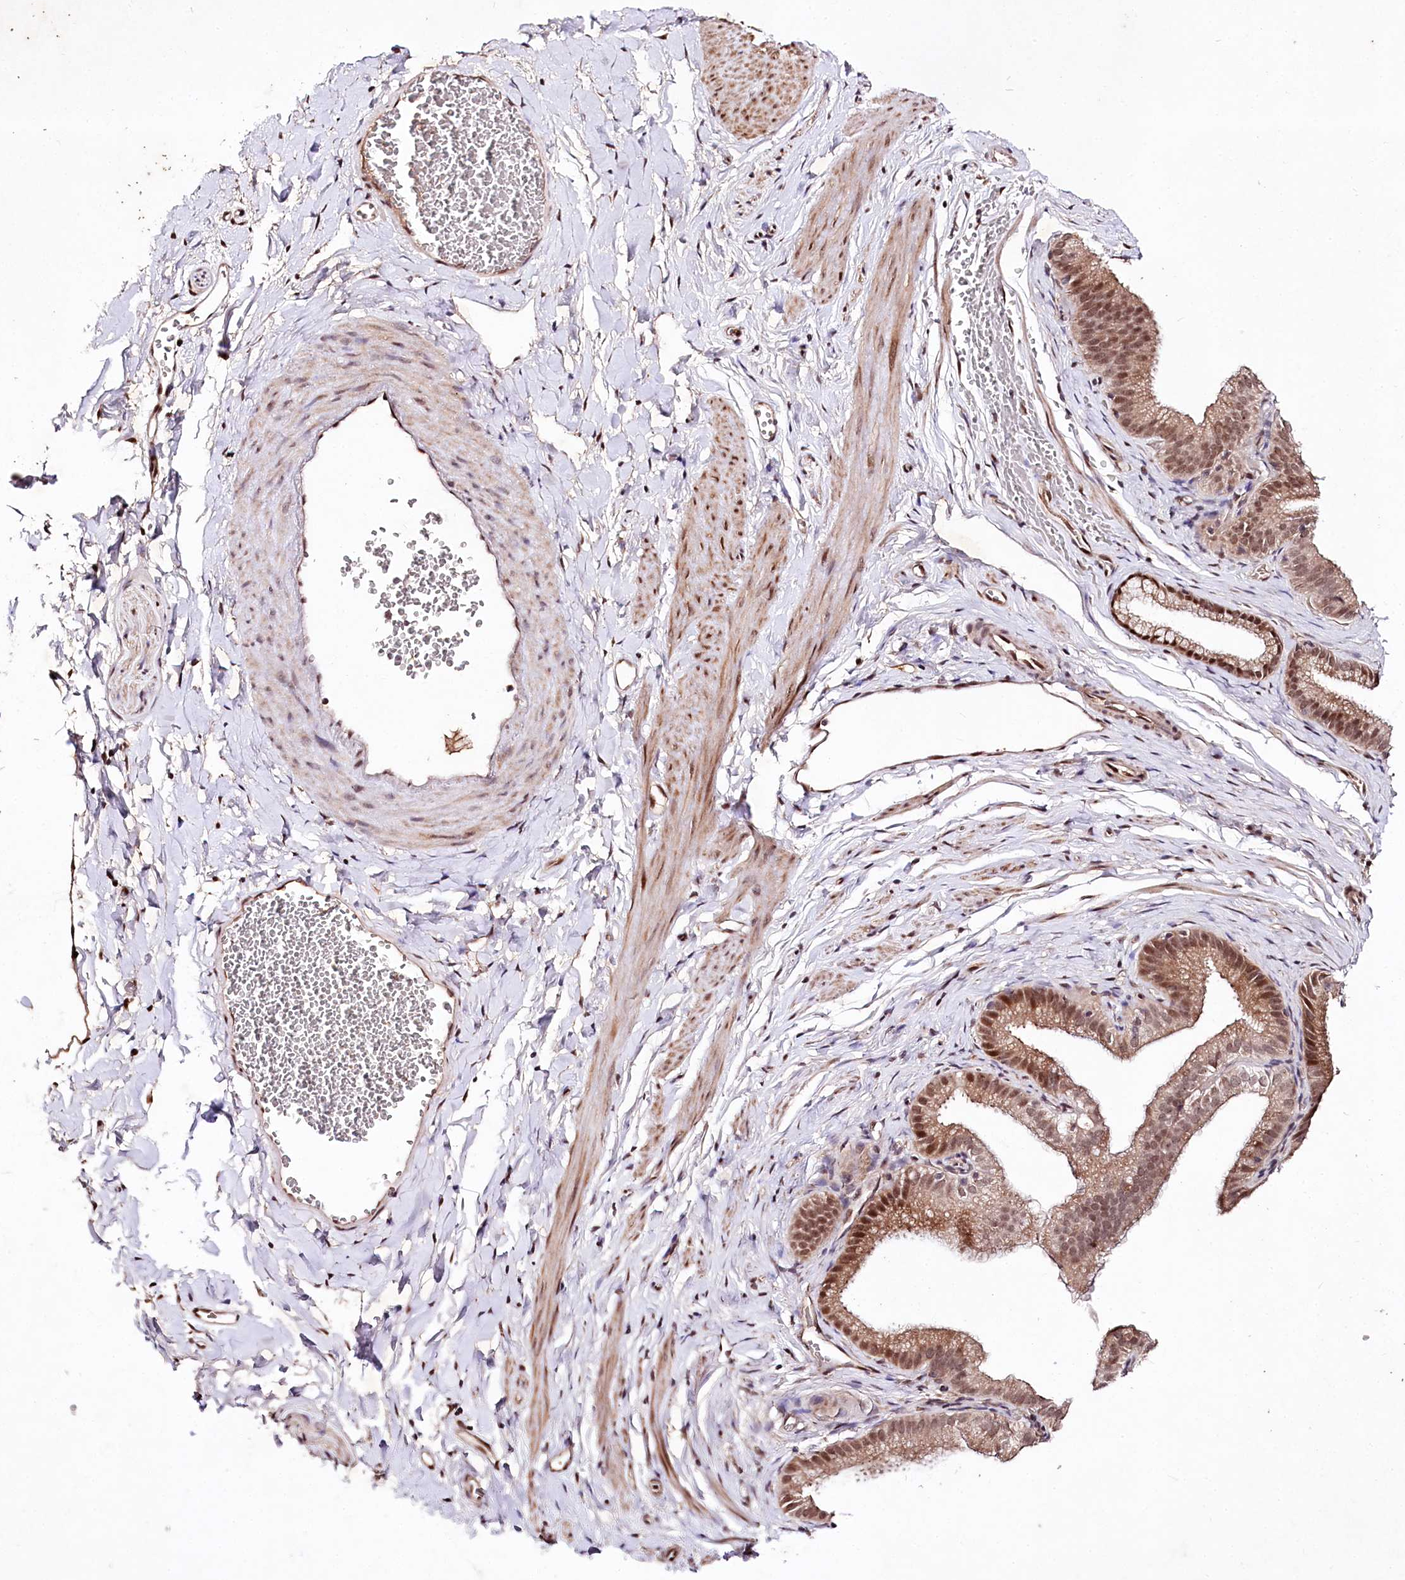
{"staining": {"intensity": "strong", "quantity": ">75%", "location": "nuclear"}, "tissue": "adipose tissue", "cell_type": "Adipocytes", "image_type": "normal", "snomed": [{"axis": "morphology", "description": "Normal tissue, NOS"}, {"axis": "topography", "description": "Gallbladder"}, {"axis": "topography", "description": "Peripheral nerve tissue"}], "caption": "The histopathology image exhibits staining of unremarkable adipose tissue, revealing strong nuclear protein staining (brown color) within adipocytes. The staining is performed using DAB (3,3'-diaminobenzidine) brown chromogen to label protein expression. The nuclei are counter-stained blue using hematoxylin.", "gene": "DMP1", "patient": {"sex": "male", "age": 38}}